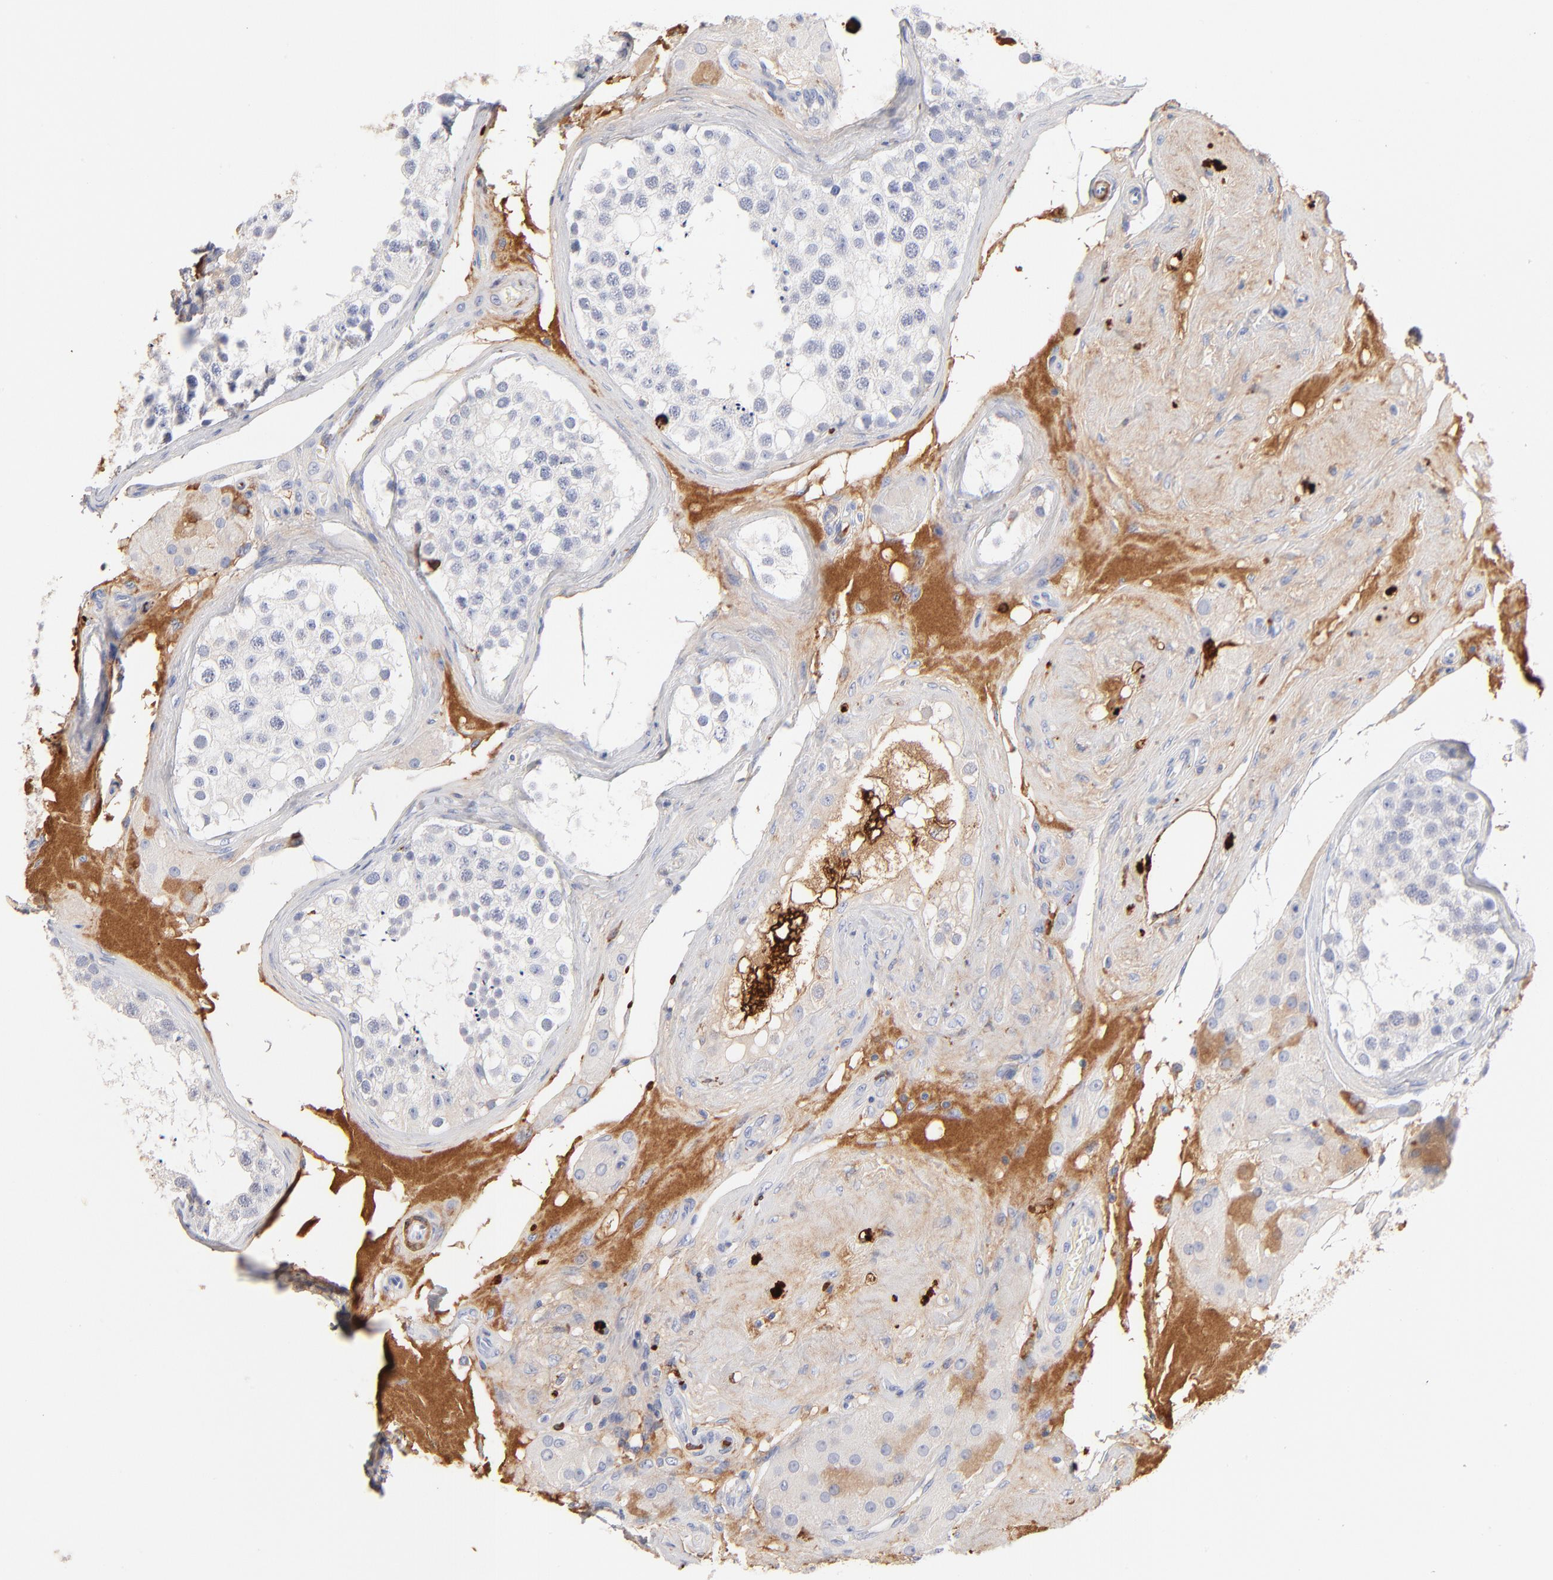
{"staining": {"intensity": "negative", "quantity": "none", "location": "none"}, "tissue": "testis", "cell_type": "Cells in seminiferous ducts", "image_type": "normal", "snomed": [{"axis": "morphology", "description": "Normal tissue, NOS"}, {"axis": "topography", "description": "Testis"}], "caption": "IHC micrograph of benign testis stained for a protein (brown), which demonstrates no staining in cells in seminiferous ducts. Nuclei are stained in blue.", "gene": "APOH", "patient": {"sex": "male", "age": 68}}